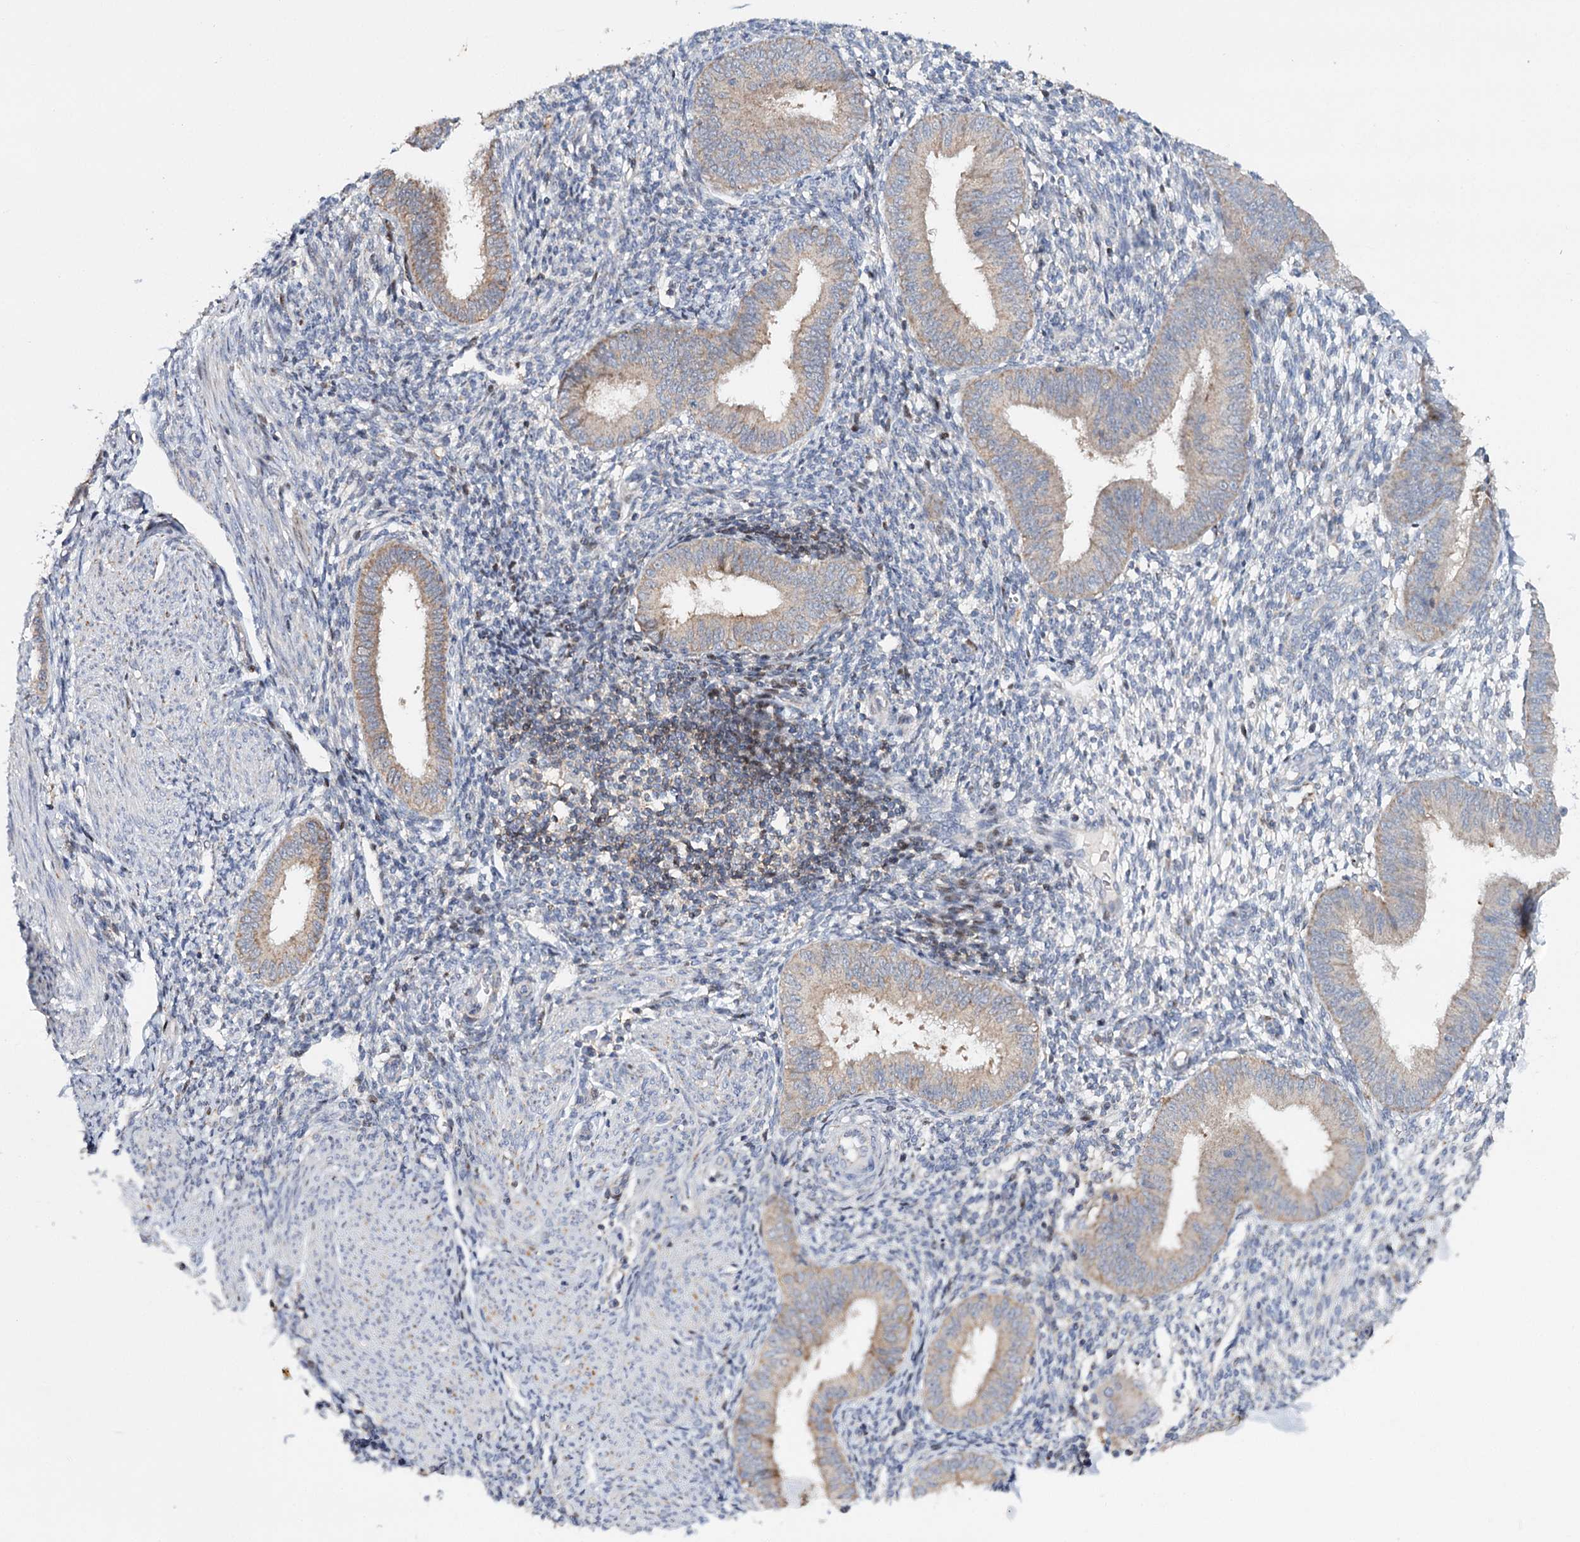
{"staining": {"intensity": "negative", "quantity": "none", "location": "none"}, "tissue": "endometrium", "cell_type": "Cells in endometrial stroma", "image_type": "normal", "snomed": [{"axis": "morphology", "description": "Normal tissue, NOS"}, {"axis": "topography", "description": "Uterus"}, {"axis": "topography", "description": "Endometrium"}], "caption": "A high-resolution micrograph shows IHC staining of normal endometrium, which reveals no significant expression in cells in endometrial stroma.", "gene": "CFAP46", "patient": {"sex": "female", "age": 48}}